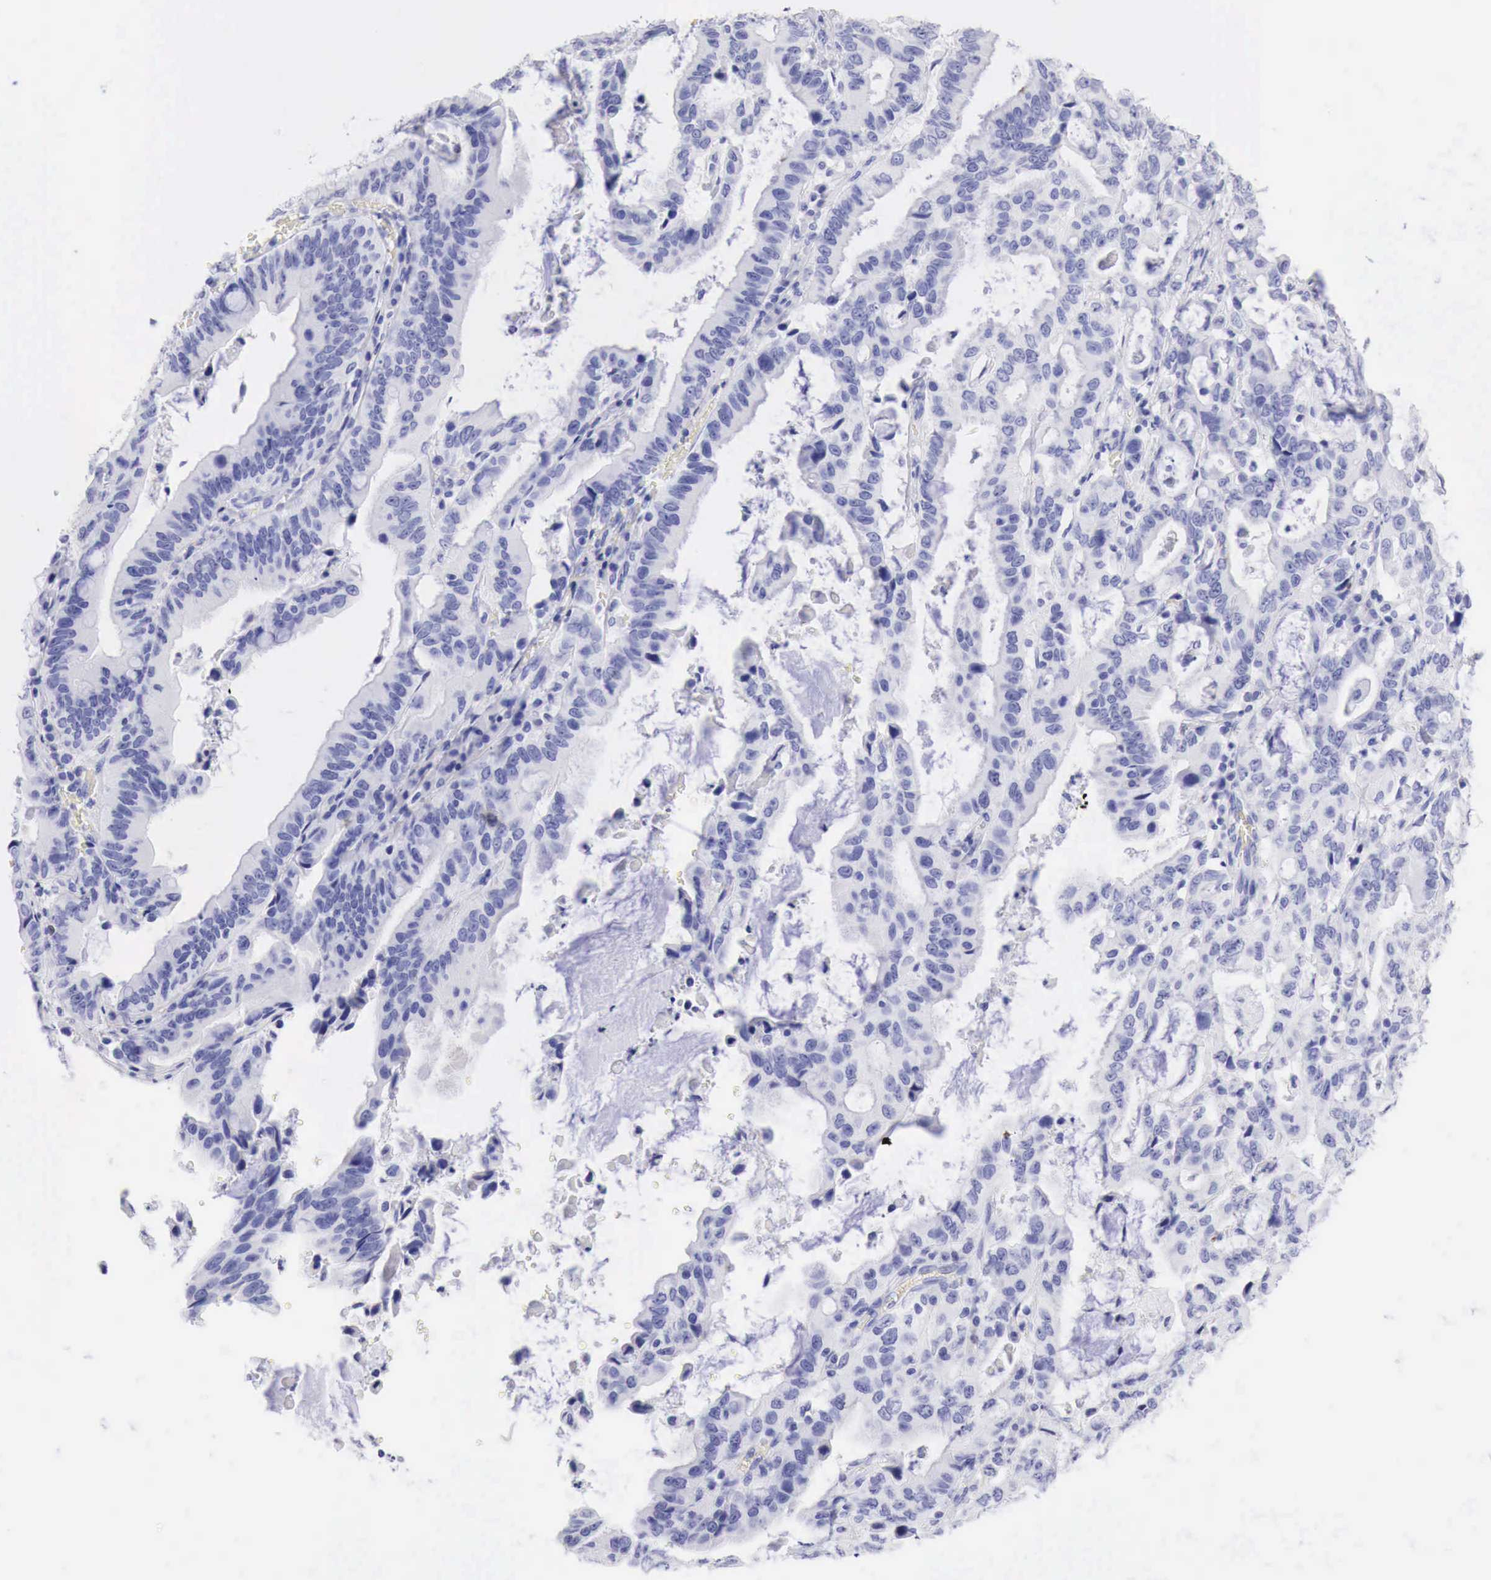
{"staining": {"intensity": "negative", "quantity": "none", "location": "none"}, "tissue": "stomach cancer", "cell_type": "Tumor cells", "image_type": "cancer", "snomed": [{"axis": "morphology", "description": "Adenocarcinoma, NOS"}, {"axis": "topography", "description": "Stomach, upper"}], "caption": "DAB (3,3'-diaminobenzidine) immunohistochemical staining of human stomach cancer (adenocarcinoma) shows no significant positivity in tumor cells.", "gene": "CDKN2A", "patient": {"sex": "male", "age": 63}}